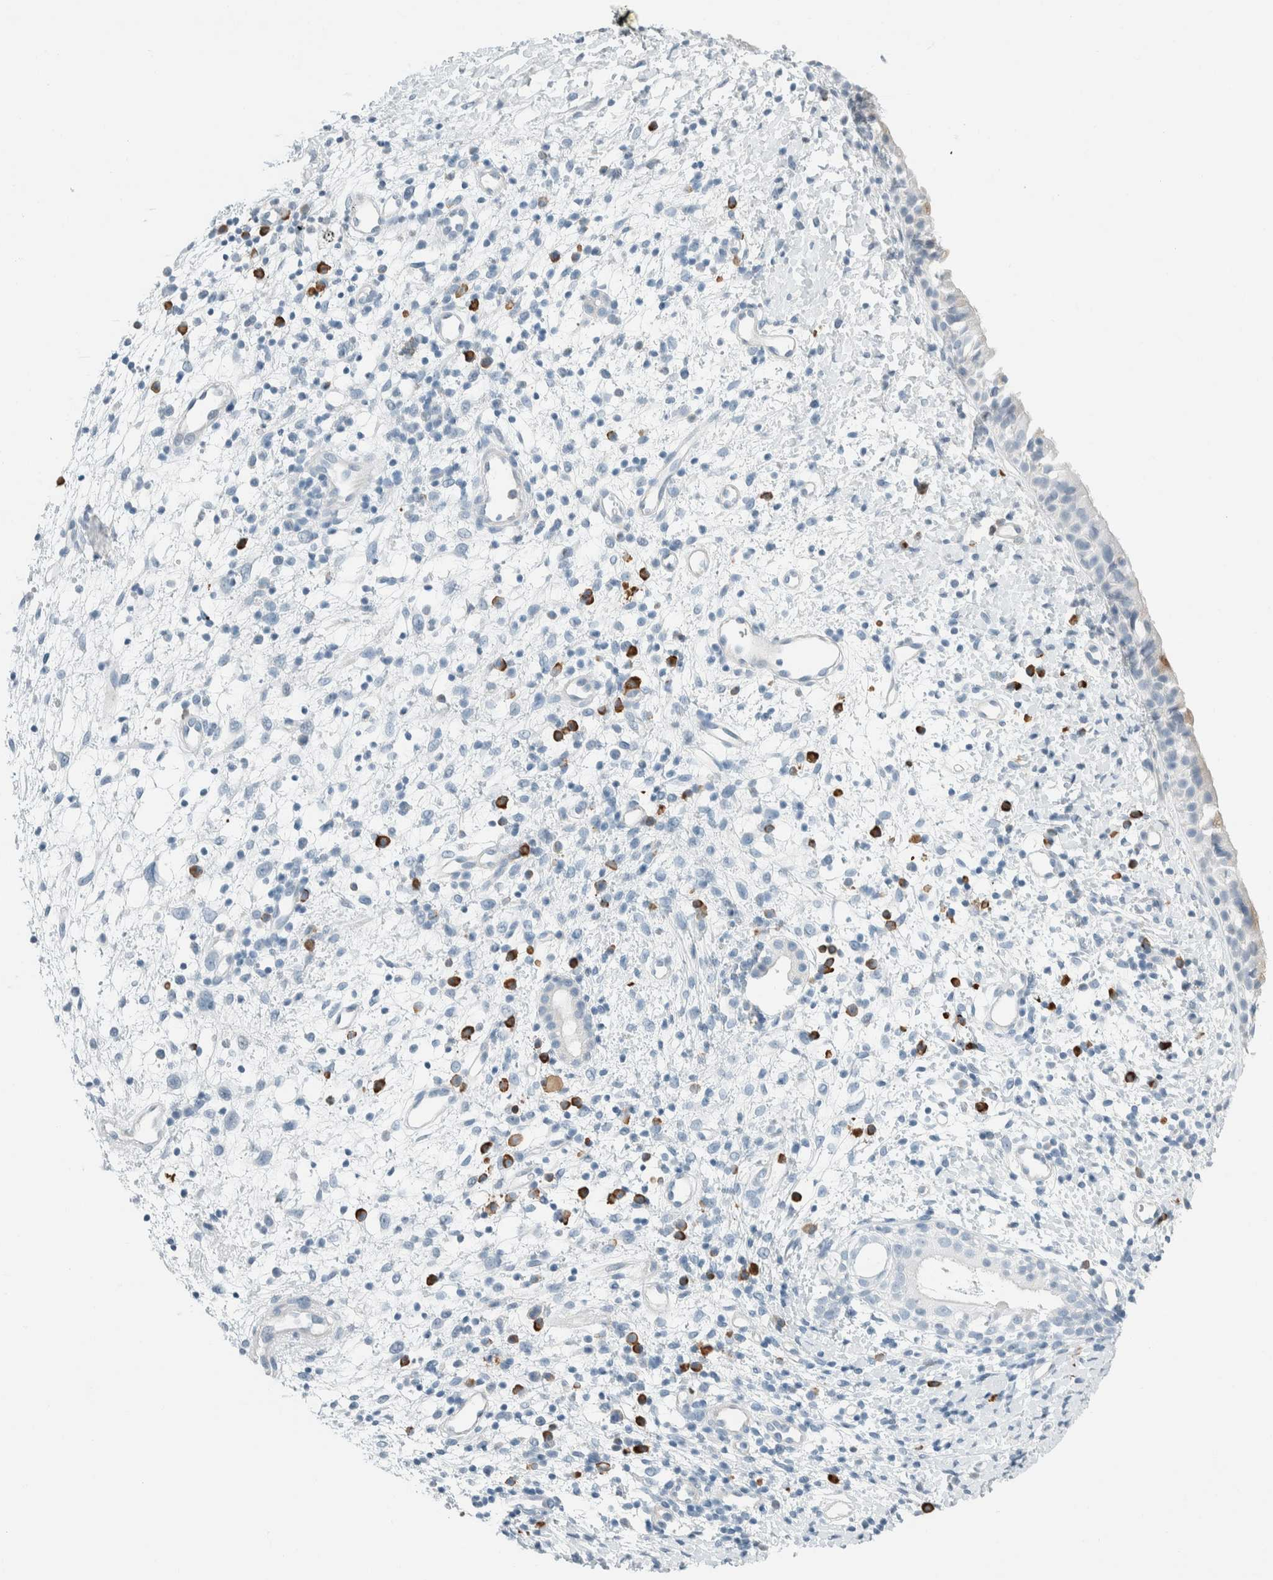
{"staining": {"intensity": "negative", "quantity": "none", "location": "none"}, "tissue": "nasopharynx", "cell_type": "Respiratory epithelial cells", "image_type": "normal", "snomed": [{"axis": "morphology", "description": "Normal tissue, NOS"}, {"axis": "topography", "description": "Nasopharynx"}], "caption": "There is no significant positivity in respiratory epithelial cells of nasopharynx. The staining is performed using DAB brown chromogen with nuclei counter-stained in using hematoxylin.", "gene": "ARHGAP27", "patient": {"sex": "male", "age": 22}}